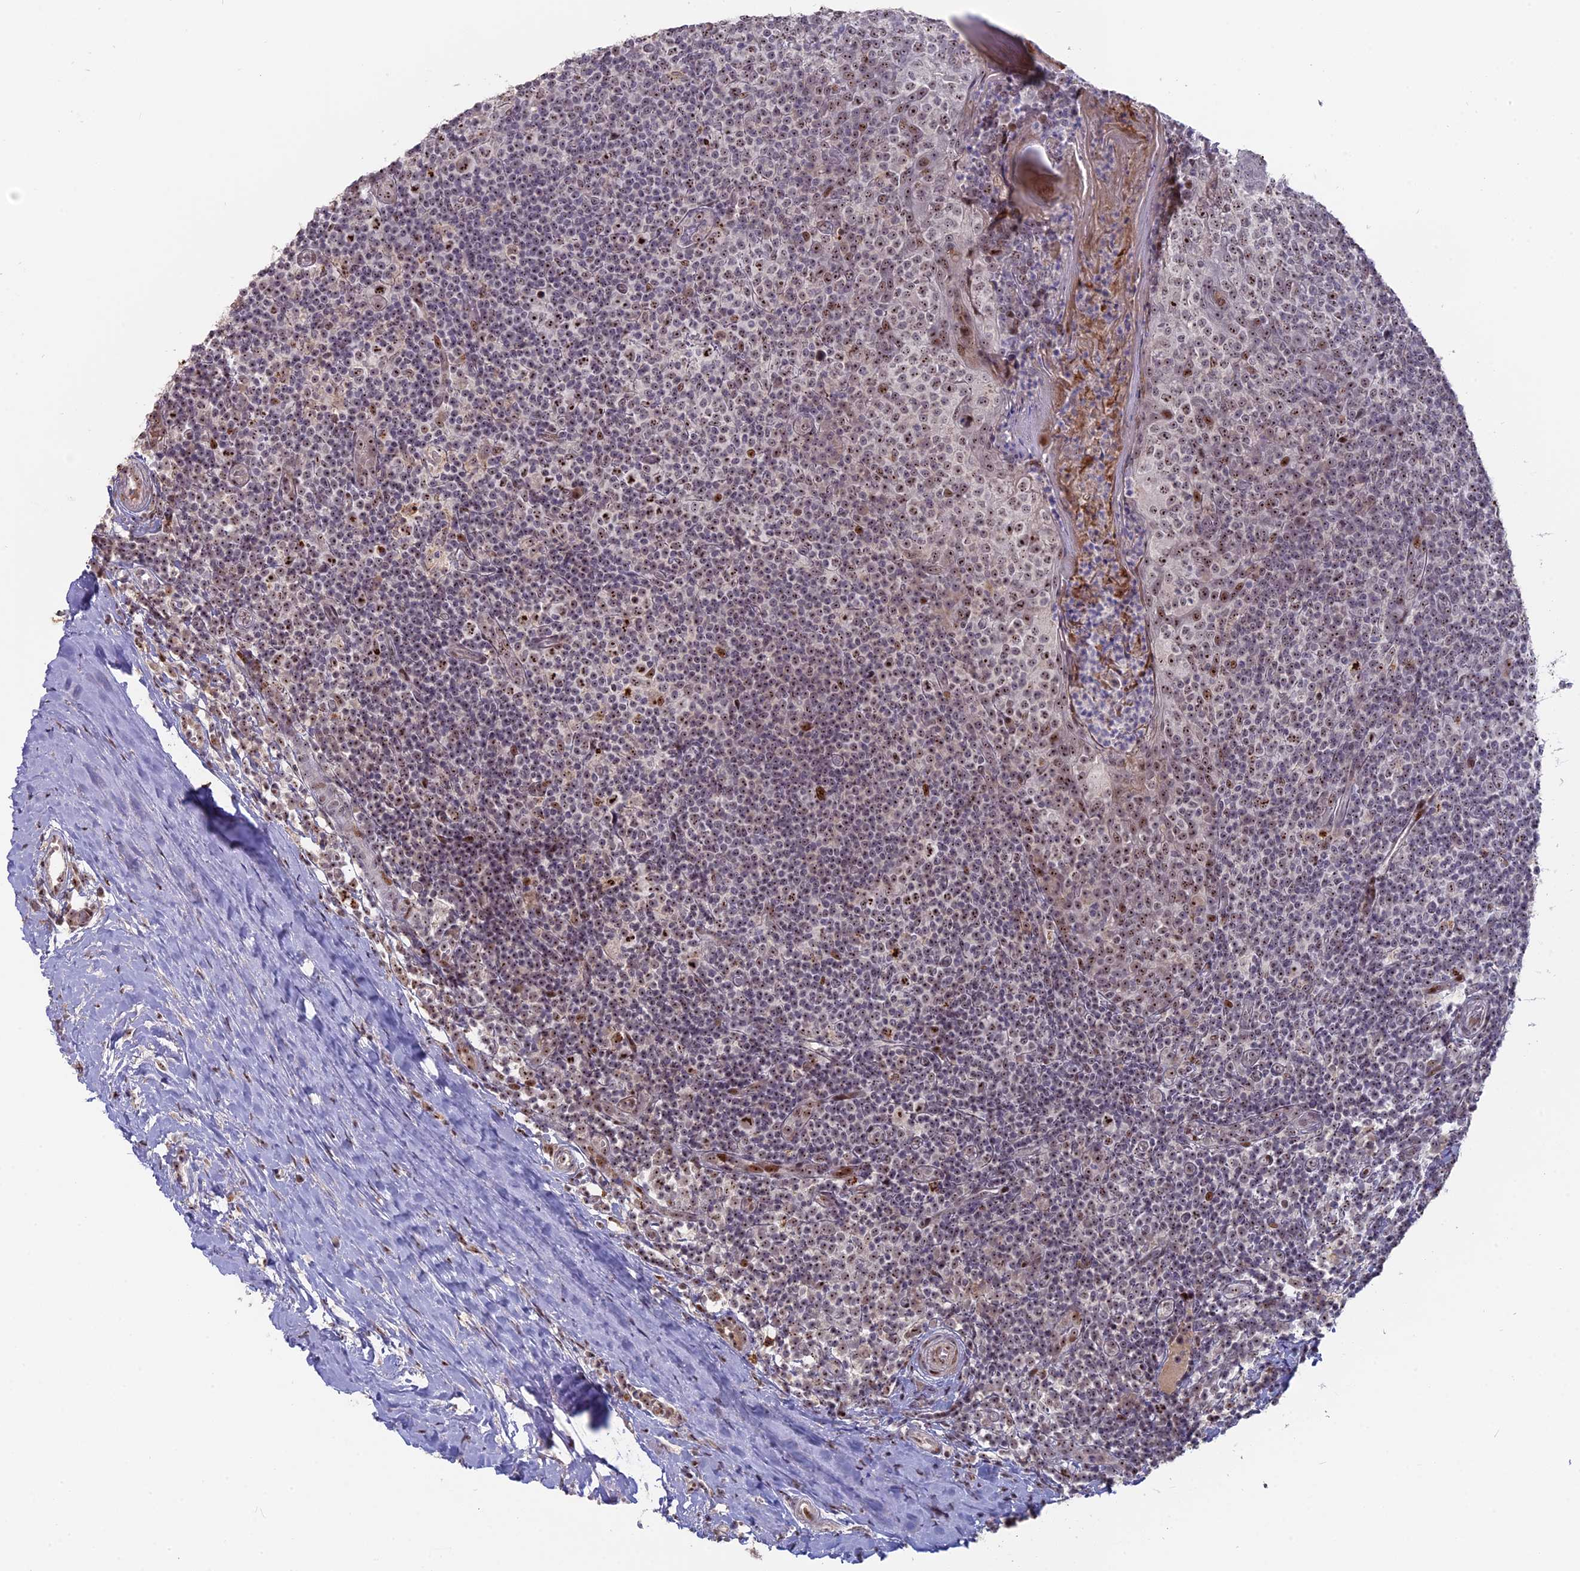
{"staining": {"intensity": "moderate", "quantity": "25%-75%", "location": "nuclear"}, "tissue": "tonsil", "cell_type": "Germinal center cells", "image_type": "normal", "snomed": [{"axis": "morphology", "description": "Normal tissue, NOS"}, {"axis": "topography", "description": "Tonsil"}], "caption": "This image shows immunohistochemistry staining of normal human tonsil, with medium moderate nuclear expression in approximately 25%-75% of germinal center cells.", "gene": "FAM131A", "patient": {"sex": "female", "age": 19}}